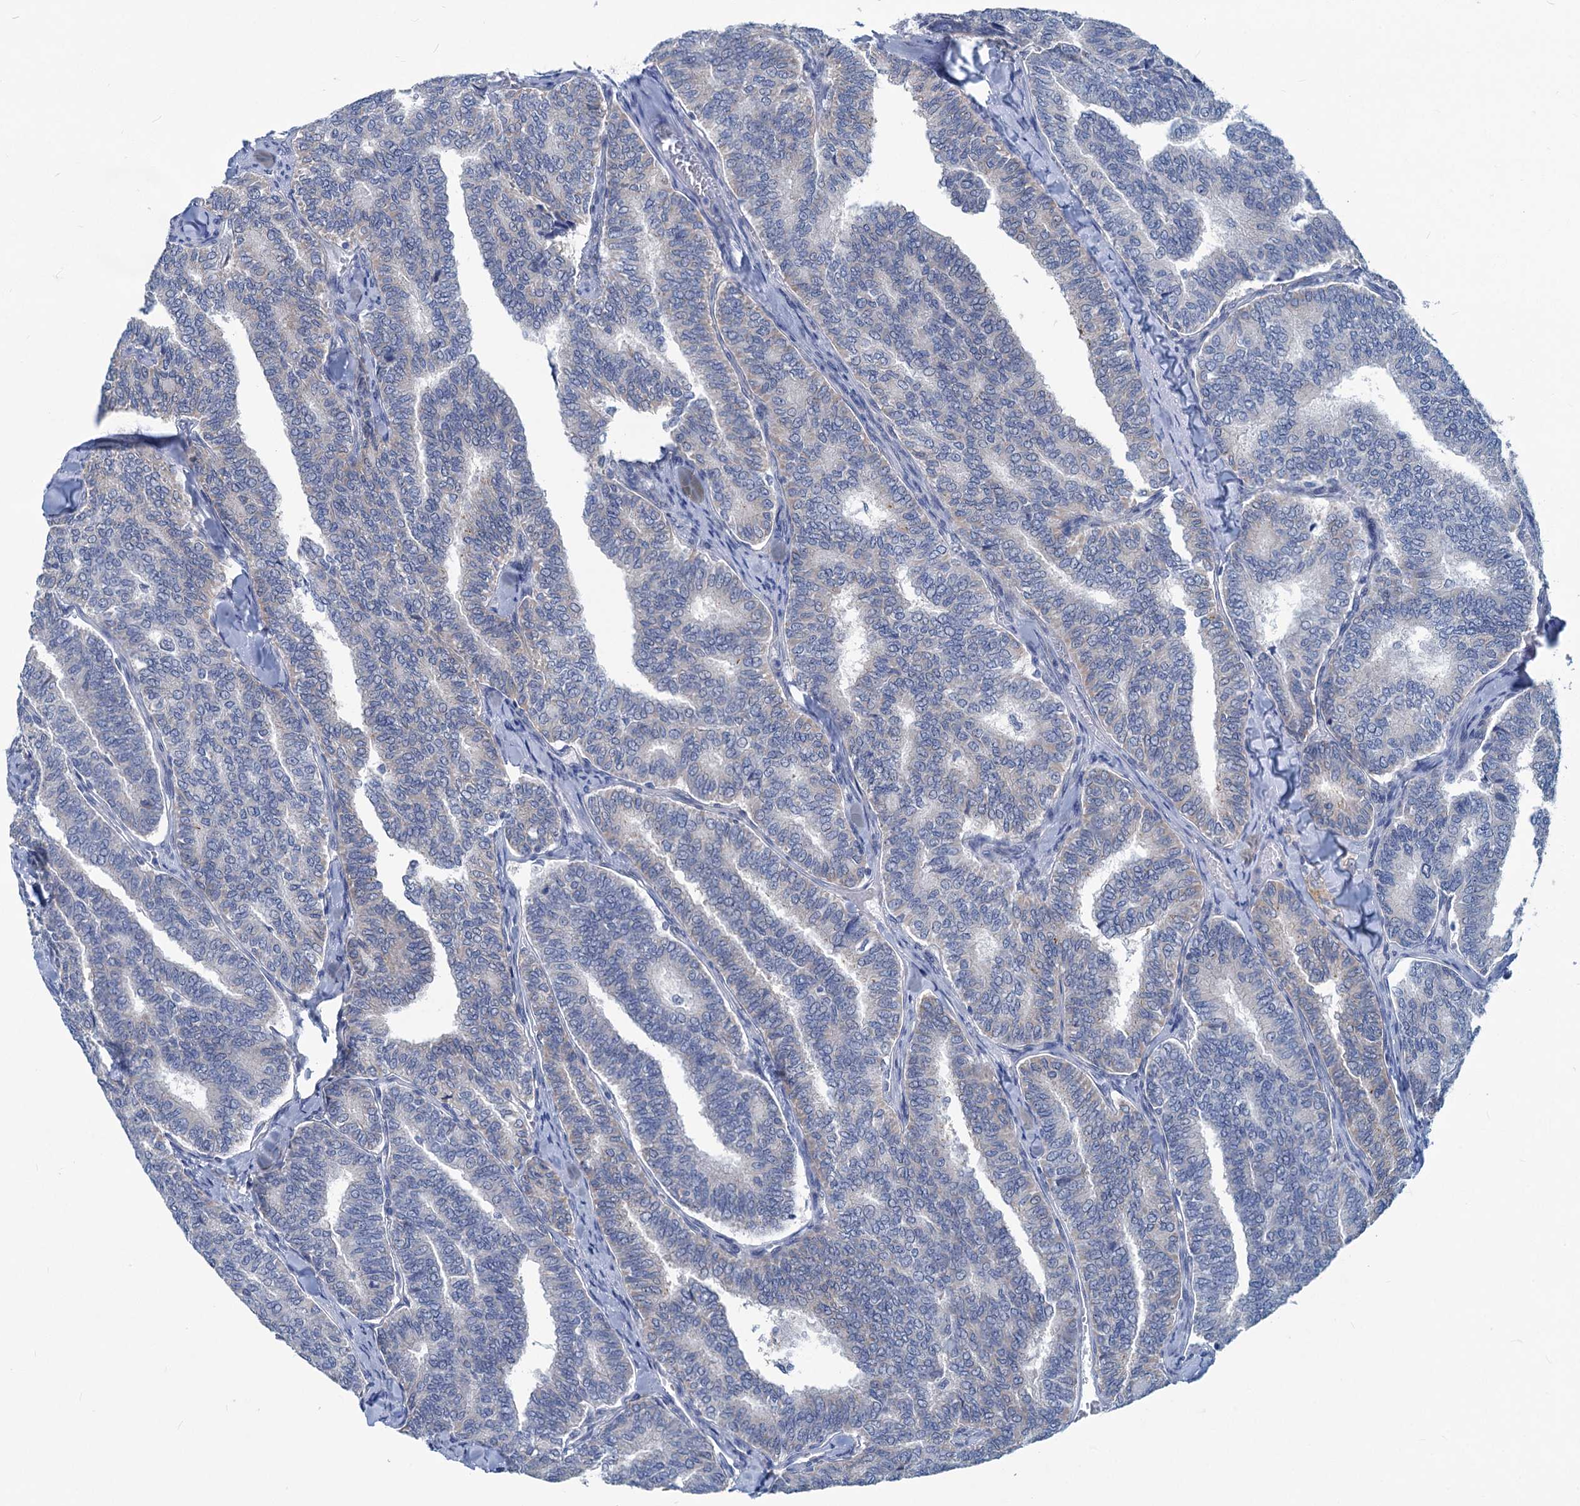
{"staining": {"intensity": "negative", "quantity": "none", "location": "none"}, "tissue": "thyroid cancer", "cell_type": "Tumor cells", "image_type": "cancer", "snomed": [{"axis": "morphology", "description": "Papillary adenocarcinoma, NOS"}, {"axis": "topography", "description": "Thyroid gland"}], "caption": "Tumor cells are negative for brown protein staining in thyroid cancer (papillary adenocarcinoma).", "gene": "NEU3", "patient": {"sex": "female", "age": 35}}